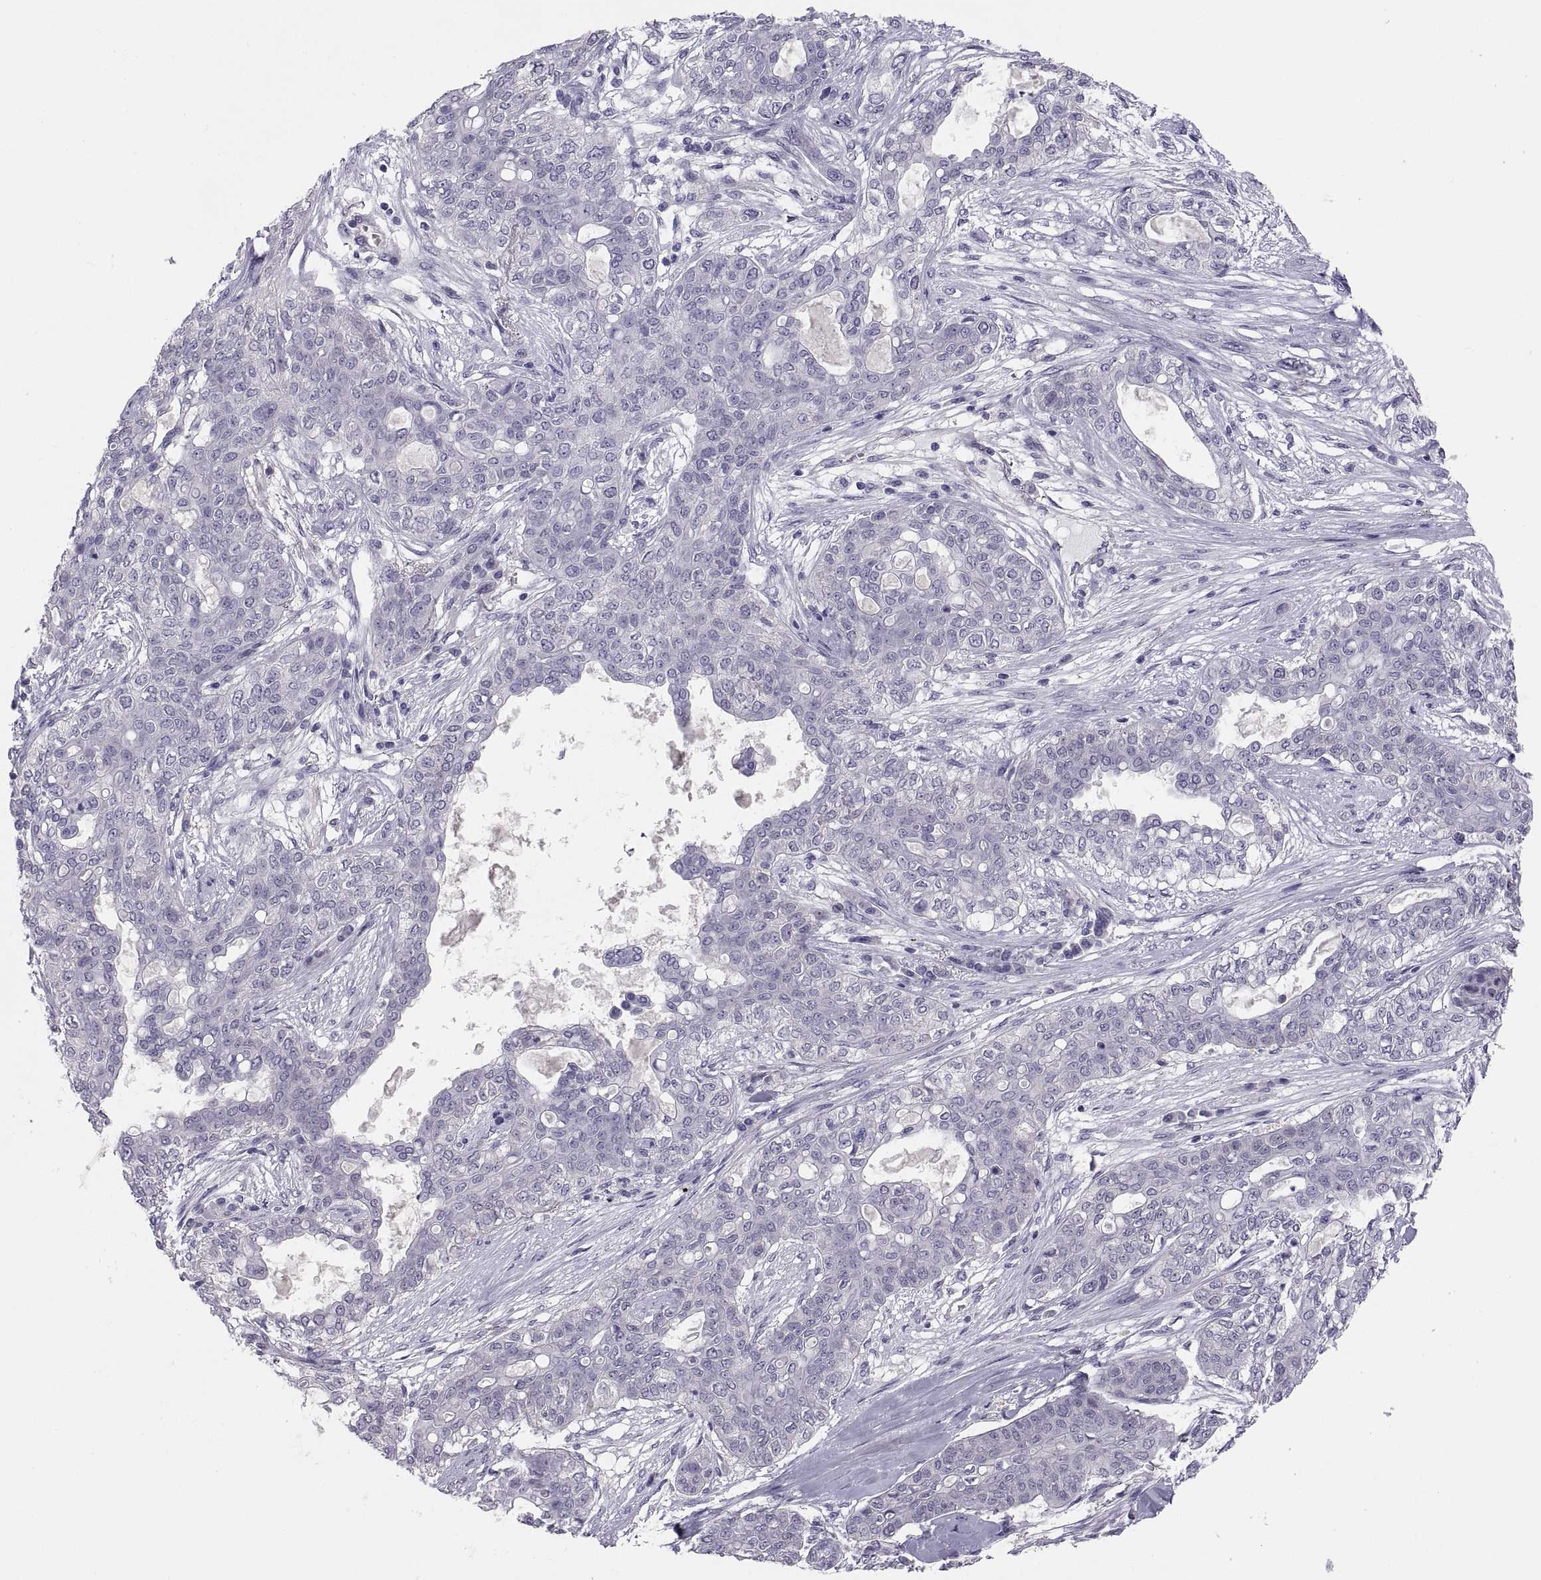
{"staining": {"intensity": "negative", "quantity": "none", "location": "none"}, "tissue": "lung cancer", "cell_type": "Tumor cells", "image_type": "cancer", "snomed": [{"axis": "morphology", "description": "Squamous cell carcinoma, NOS"}, {"axis": "topography", "description": "Lung"}], "caption": "DAB (3,3'-diaminobenzidine) immunohistochemical staining of lung cancer (squamous cell carcinoma) shows no significant positivity in tumor cells.", "gene": "STRC", "patient": {"sex": "female", "age": 70}}